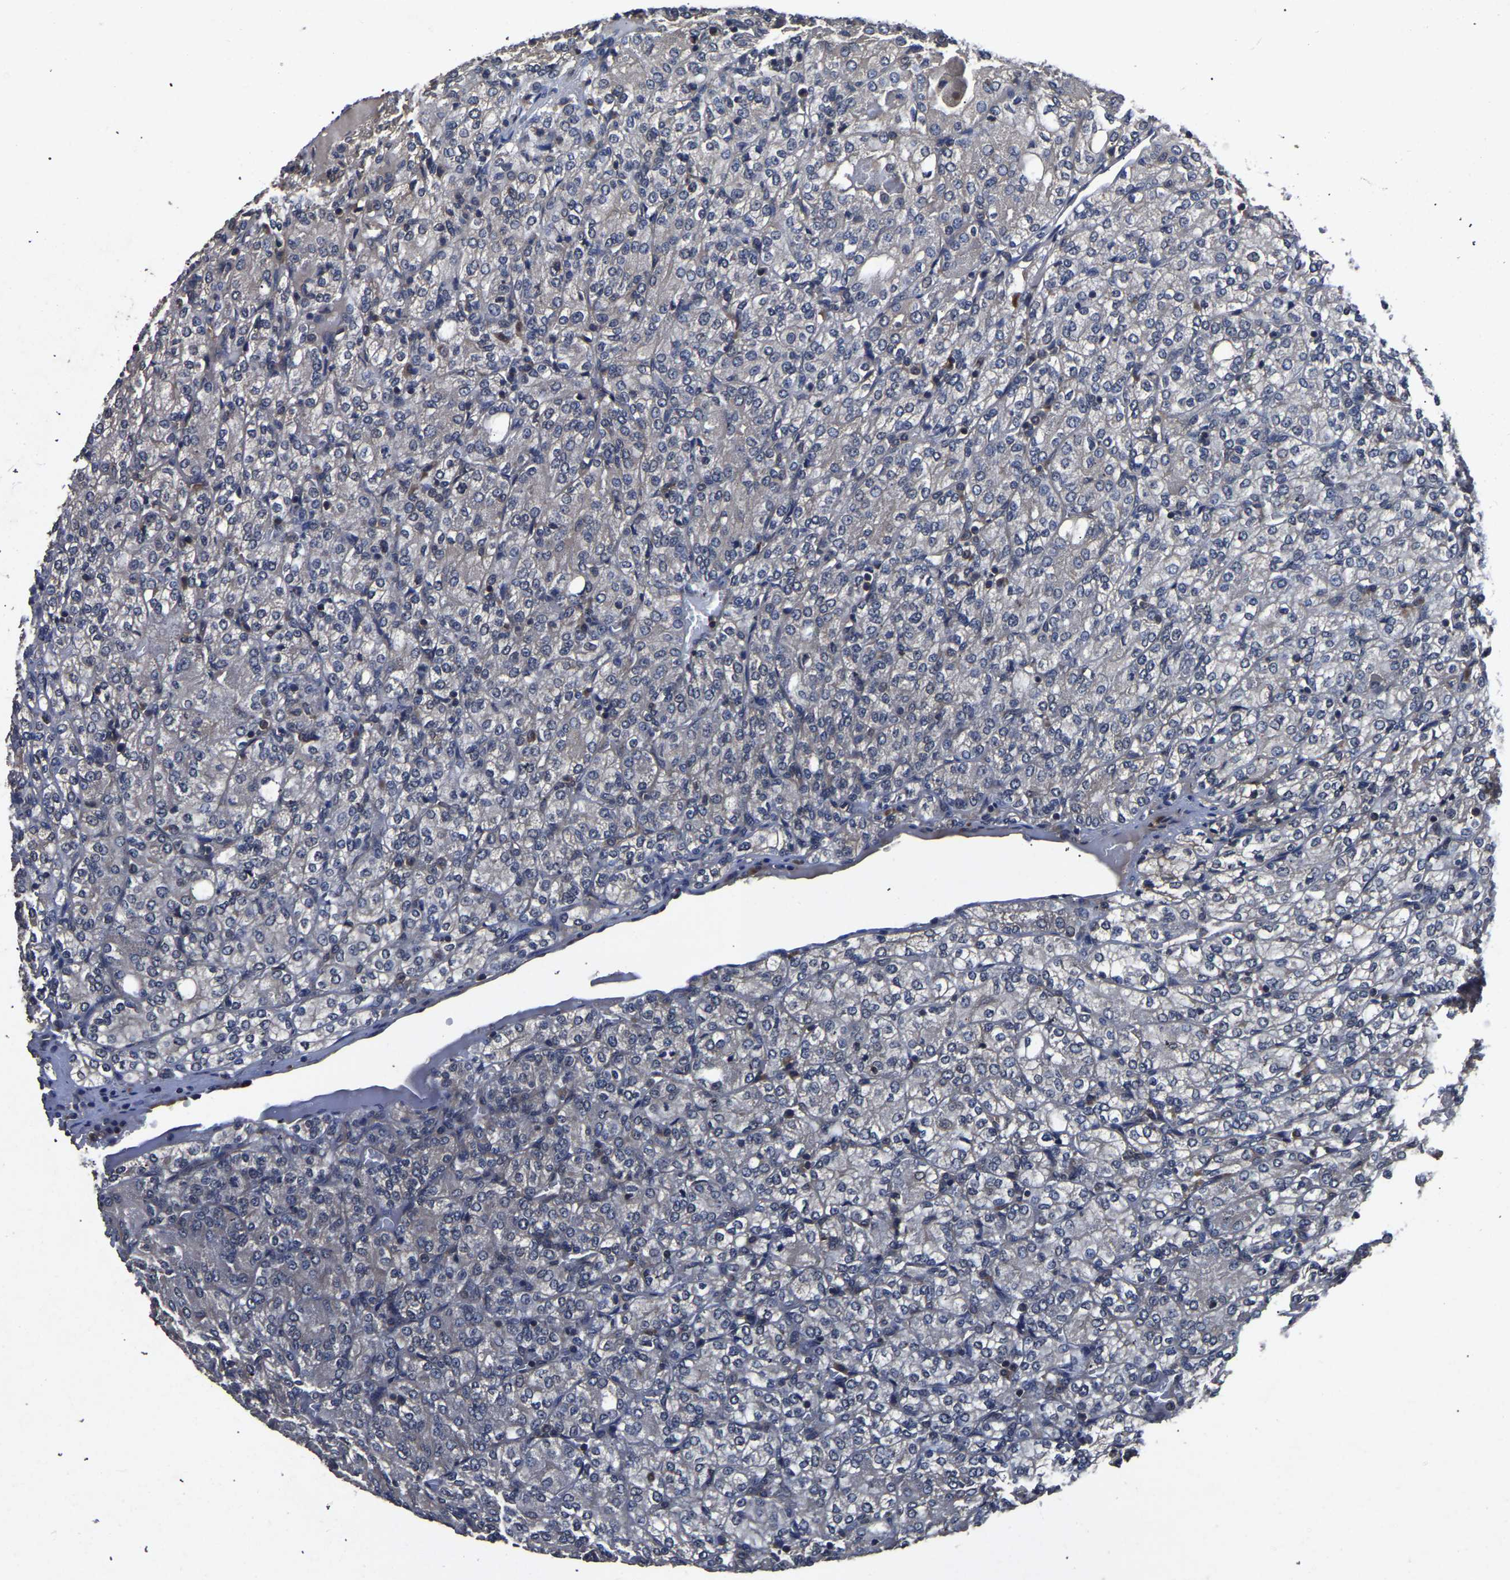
{"staining": {"intensity": "negative", "quantity": "none", "location": "none"}, "tissue": "renal cancer", "cell_type": "Tumor cells", "image_type": "cancer", "snomed": [{"axis": "morphology", "description": "Adenocarcinoma, NOS"}, {"axis": "topography", "description": "Kidney"}], "caption": "This is a histopathology image of IHC staining of renal cancer, which shows no expression in tumor cells.", "gene": "CRYZL1", "patient": {"sex": "male", "age": 77}}